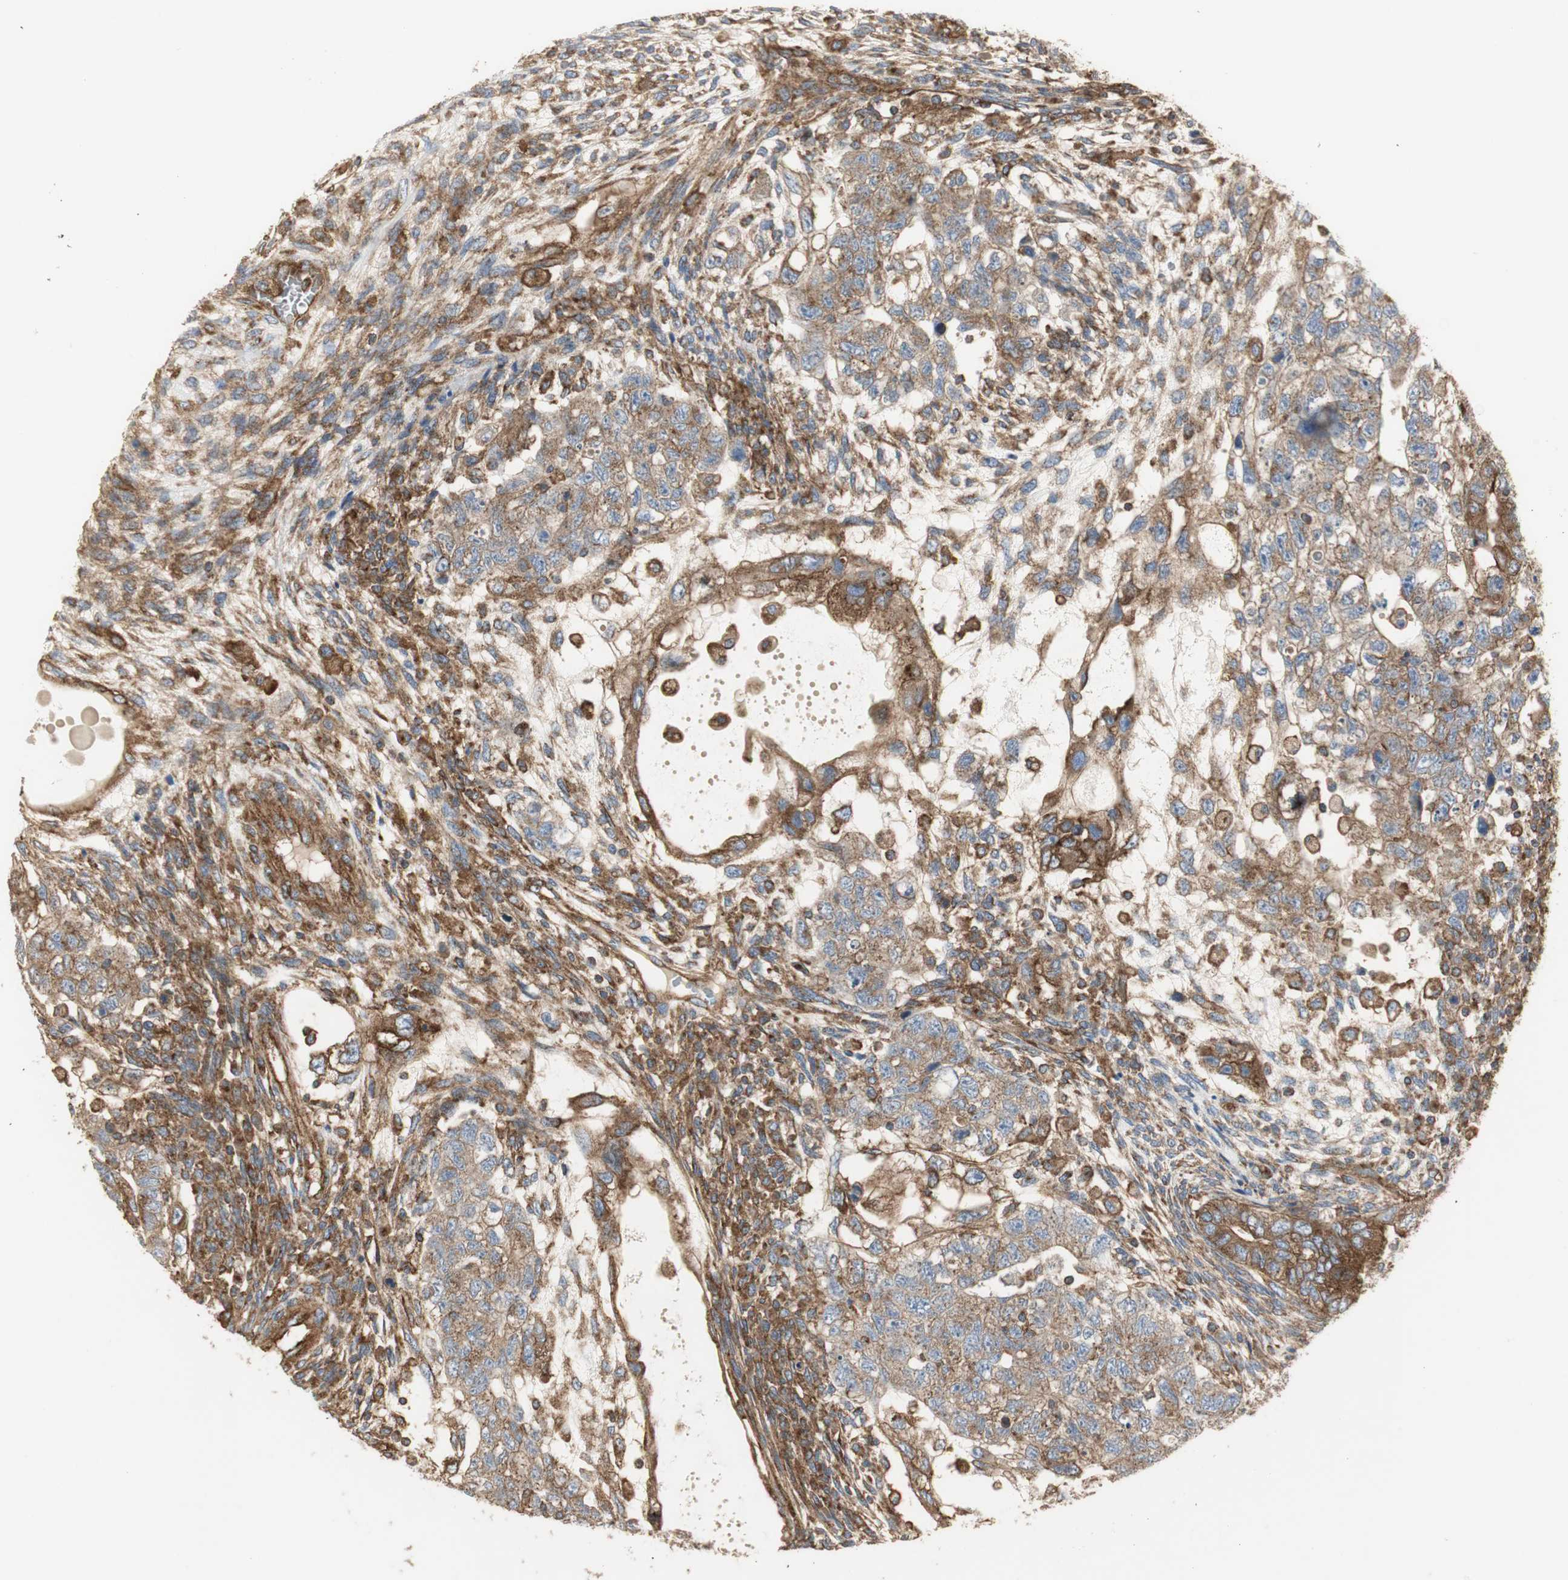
{"staining": {"intensity": "moderate", "quantity": ">75%", "location": "cytoplasmic/membranous"}, "tissue": "testis cancer", "cell_type": "Tumor cells", "image_type": "cancer", "snomed": [{"axis": "morphology", "description": "Normal tissue, NOS"}, {"axis": "morphology", "description": "Carcinoma, Embryonal, NOS"}, {"axis": "topography", "description": "Testis"}], "caption": "Testis cancer (embryonal carcinoma) stained with DAB (3,3'-diaminobenzidine) immunohistochemistry (IHC) reveals medium levels of moderate cytoplasmic/membranous positivity in about >75% of tumor cells.", "gene": "H6PD", "patient": {"sex": "male", "age": 36}}